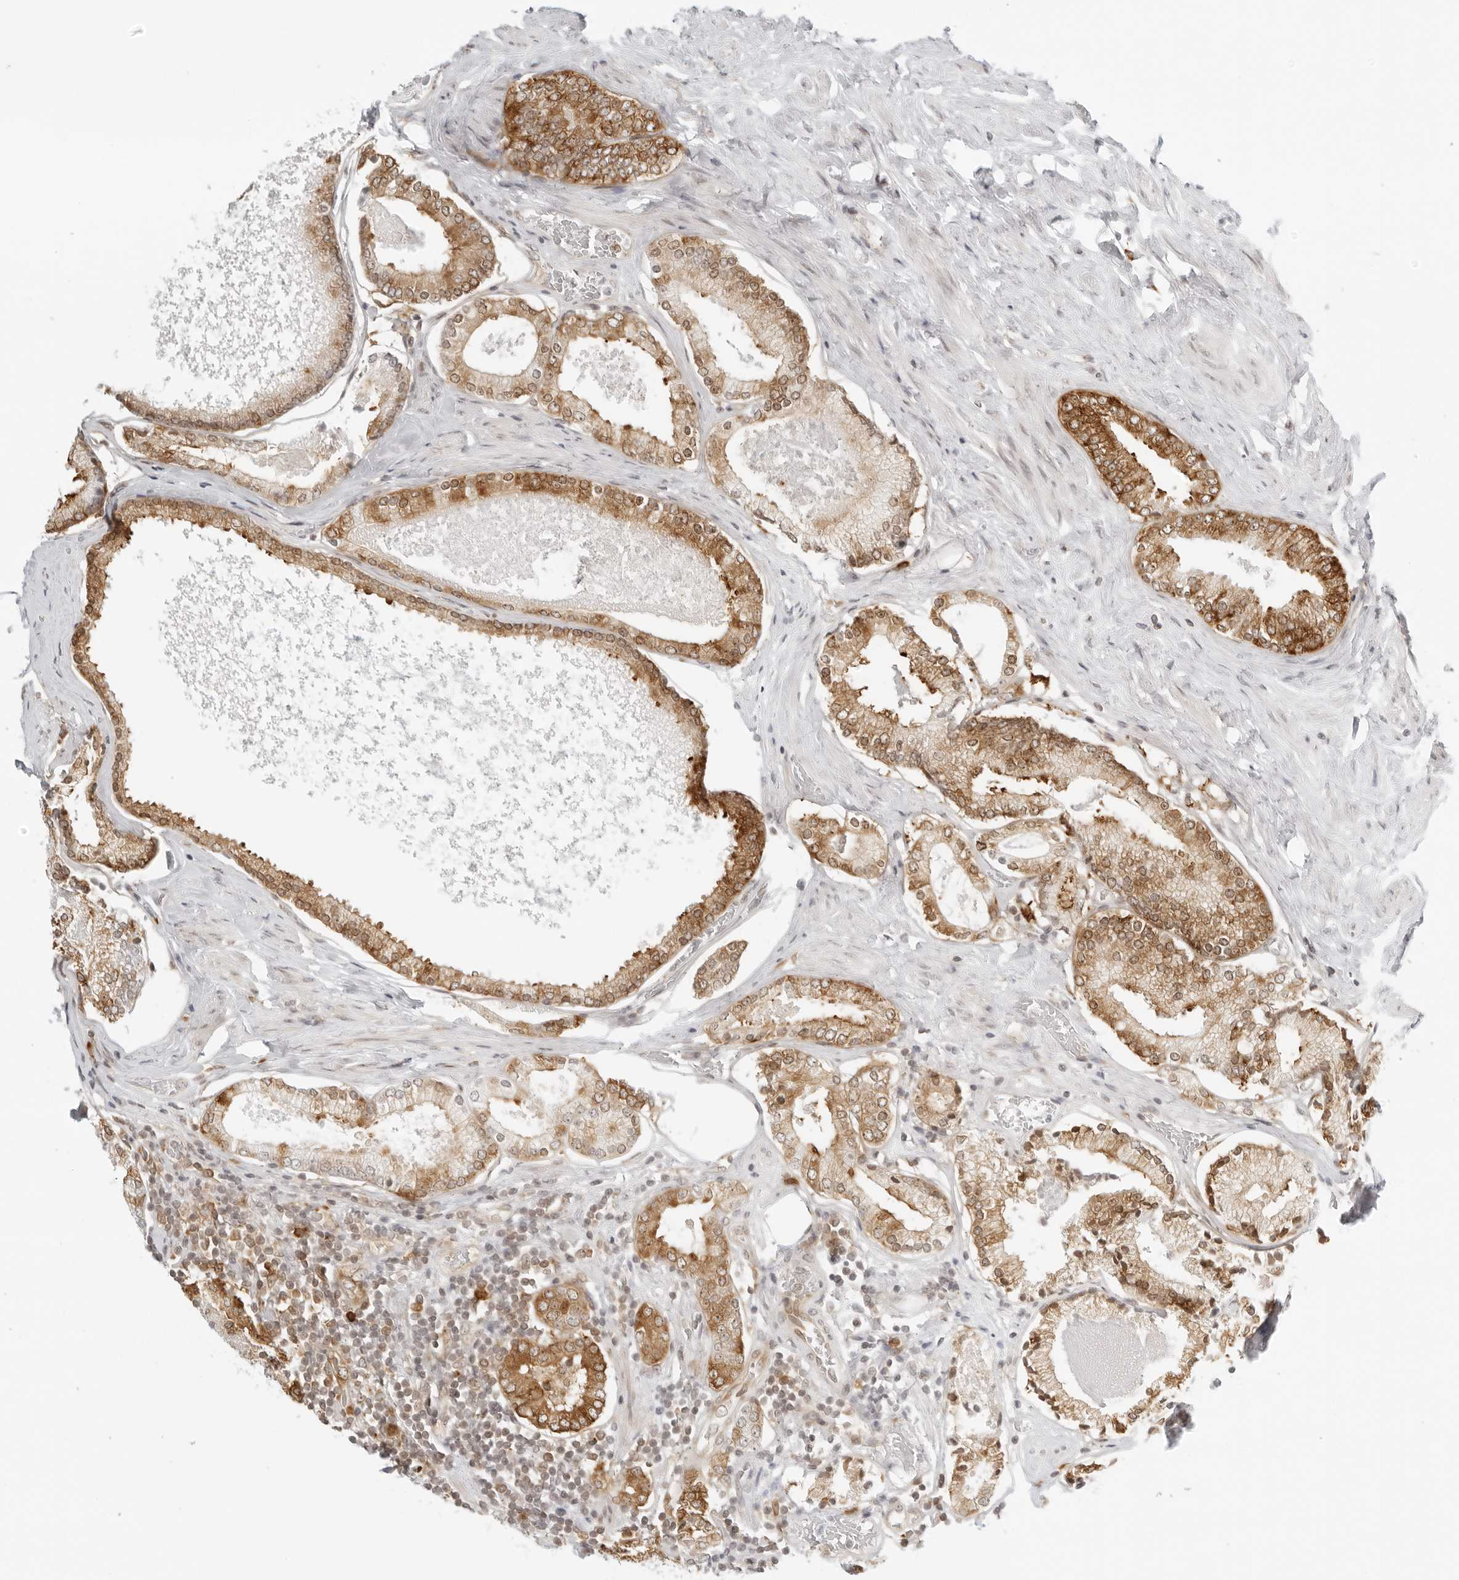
{"staining": {"intensity": "strong", "quantity": ">75%", "location": "cytoplasmic/membranous,nuclear"}, "tissue": "prostate cancer", "cell_type": "Tumor cells", "image_type": "cancer", "snomed": [{"axis": "morphology", "description": "Adenocarcinoma, Low grade"}, {"axis": "topography", "description": "Prostate"}], "caption": "Protein expression analysis of prostate low-grade adenocarcinoma displays strong cytoplasmic/membranous and nuclear positivity in approximately >75% of tumor cells. The protein of interest is shown in brown color, while the nuclei are stained blue.", "gene": "EIF4G1", "patient": {"sex": "male", "age": 71}}